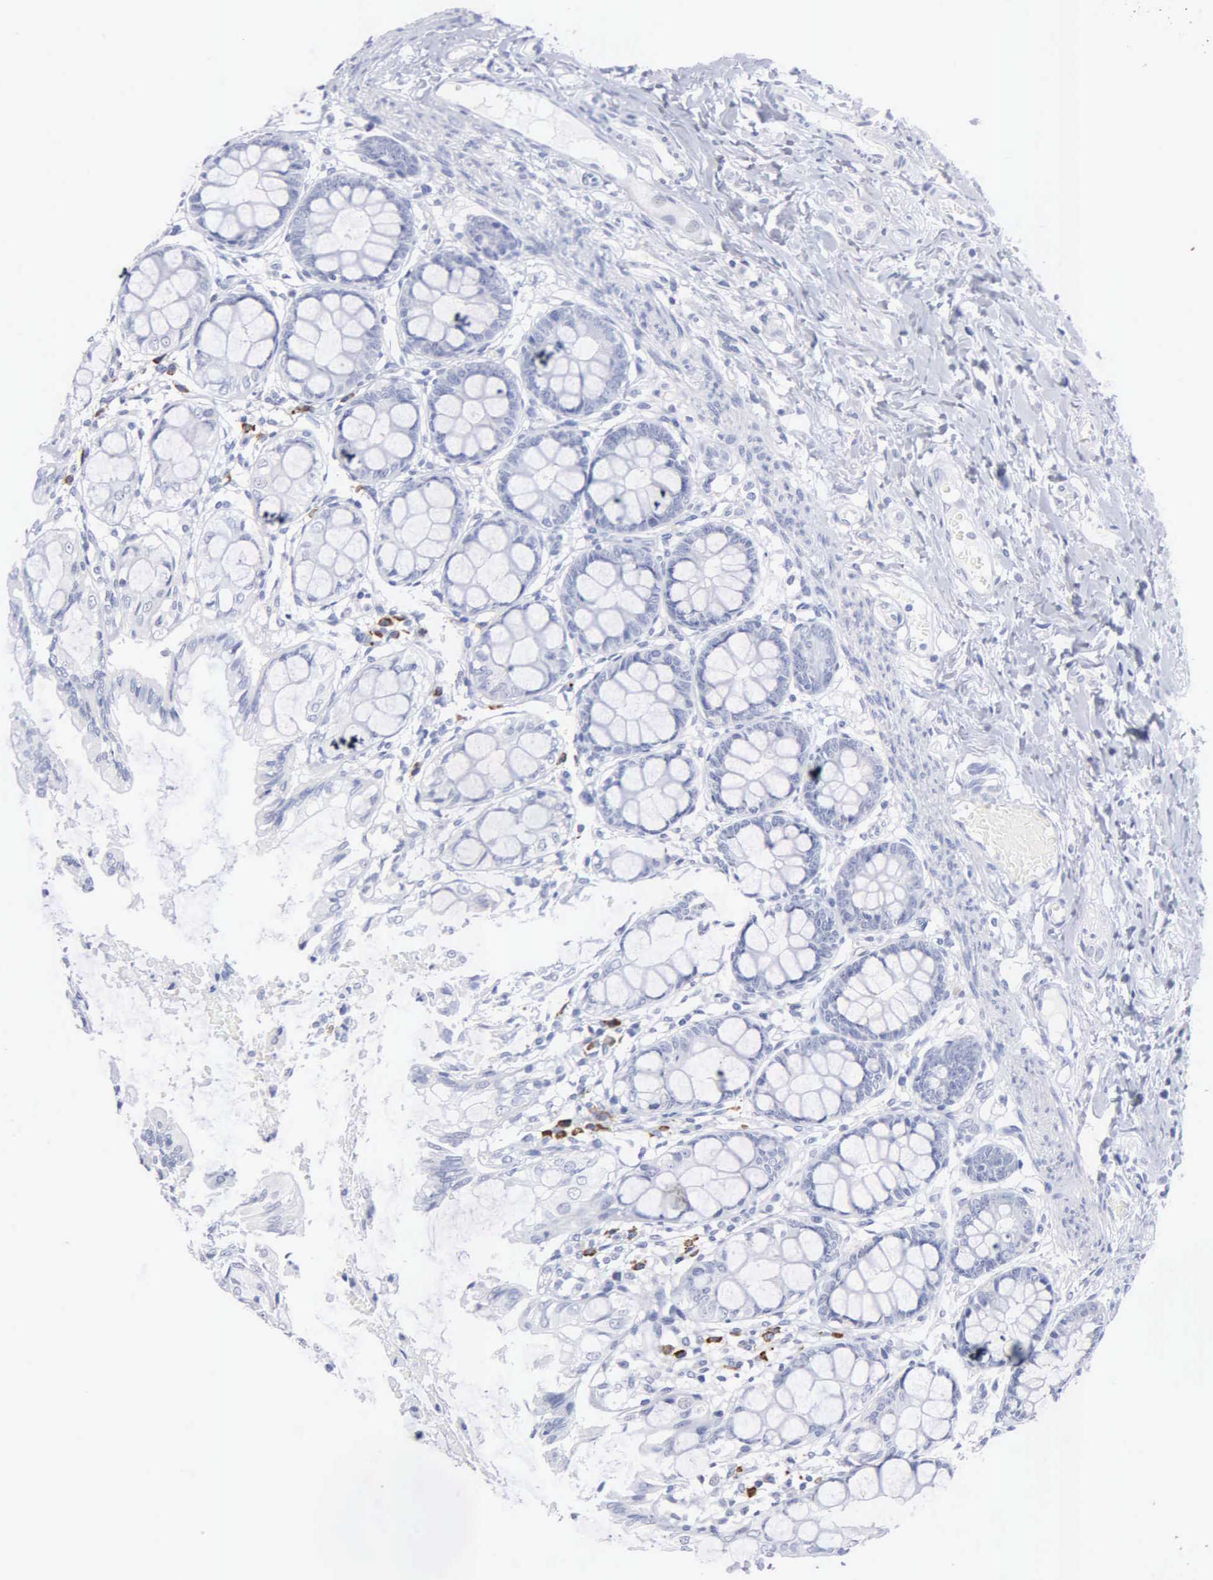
{"staining": {"intensity": "negative", "quantity": "none", "location": "none"}, "tissue": "colon", "cell_type": "Endothelial cells", "image_type": "normal", "snomed": [{"axis": "morphology", "description": "Normal tissue, NOS"}, {"axis": "topography", "description": "Colon"}], "caption": "Endothelial cells show no significant protein staining in unremarkable colon. Brightfield microscopy of IHC stained with DAB (brown) and hematoxylin (blue), captured at high magnification.", "gene": "ASPHD2", "patient": {"sex": "male", "age": 54}}